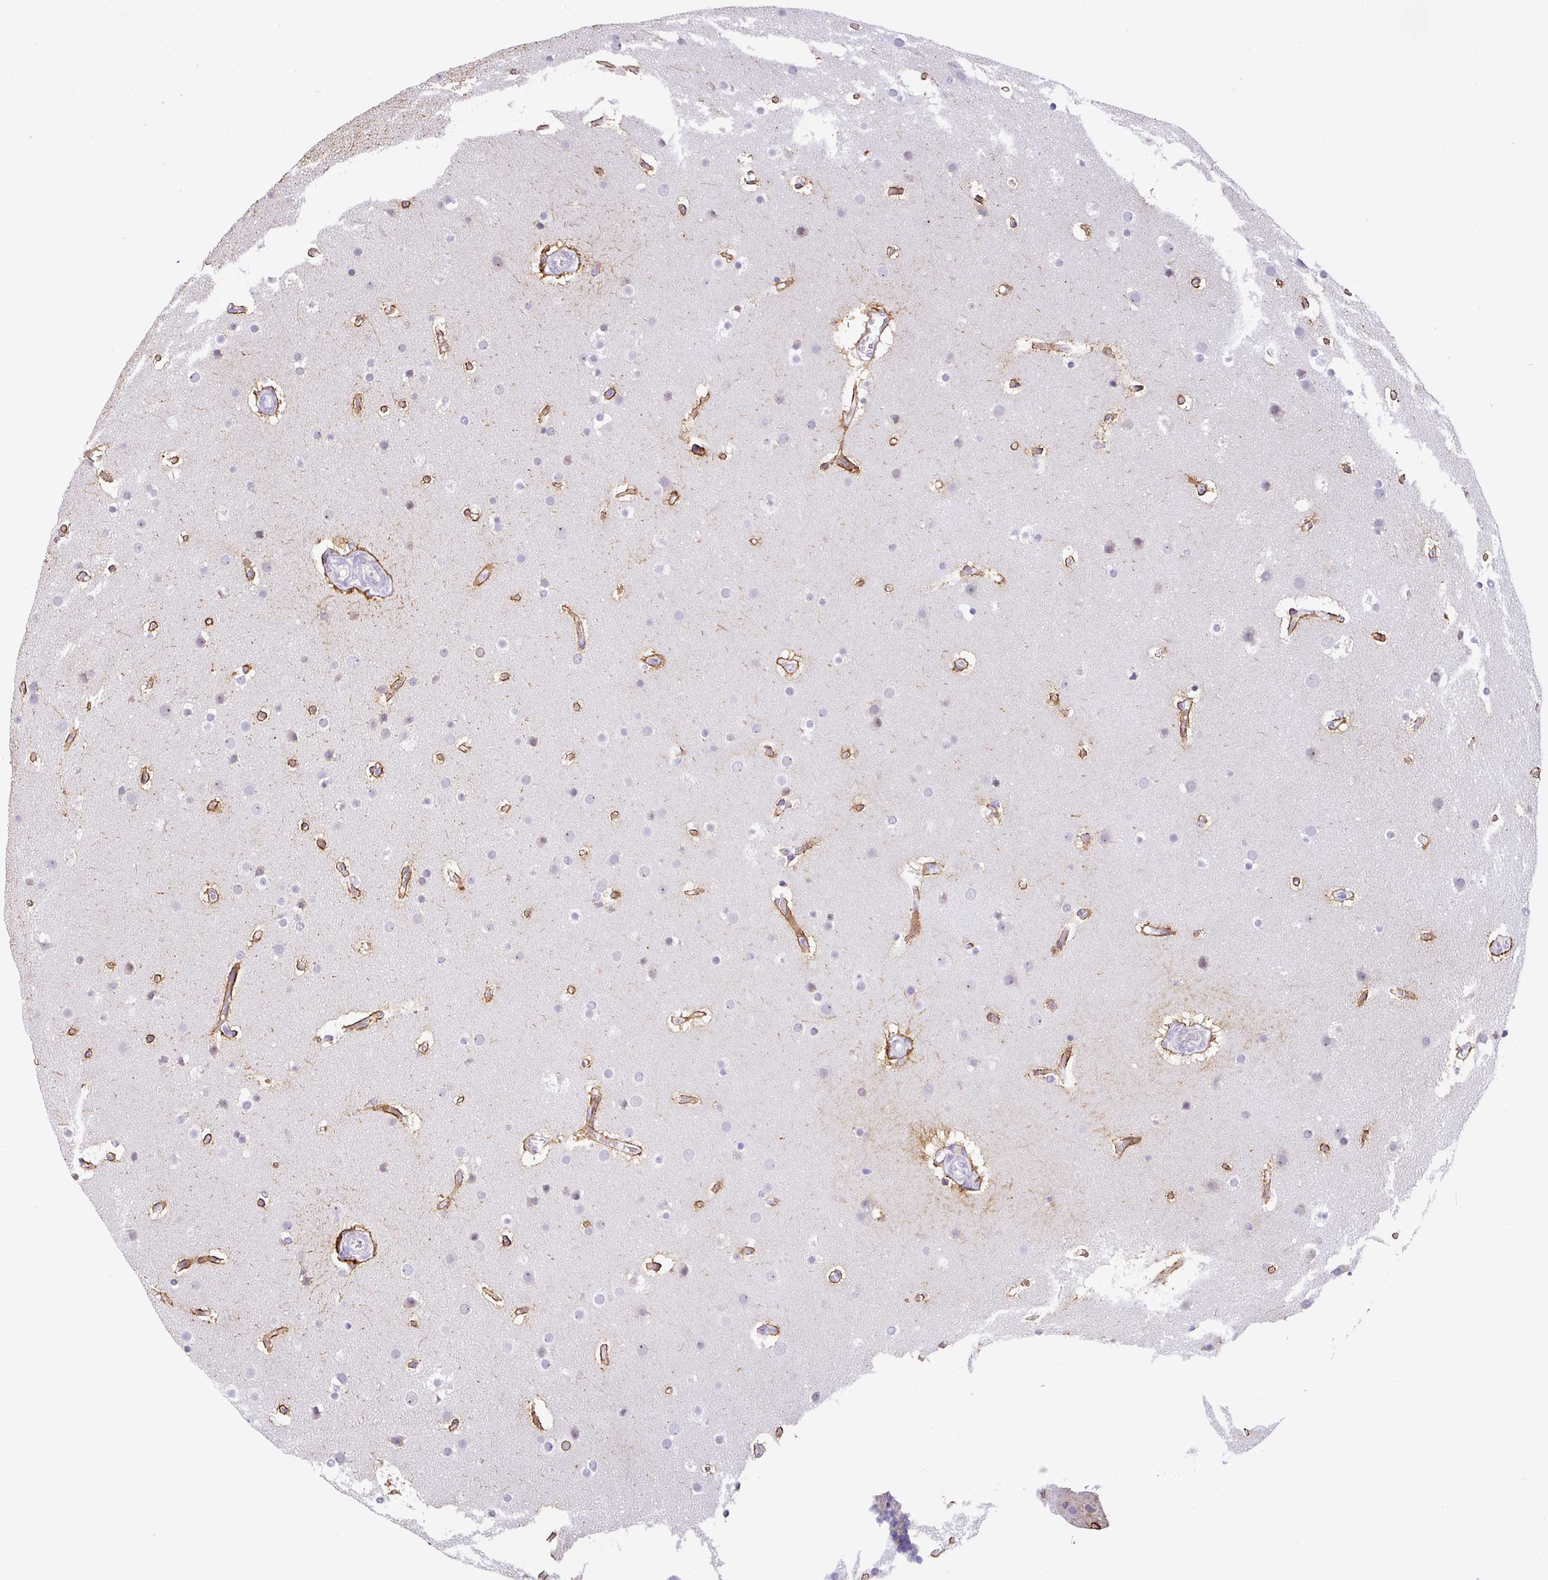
{"staining": {"intensity": "negative", "quantity": "none", "location": "none"}, "tissue": "glioma", "cell_type": "Tumor cells", "image_type": "cancer", "snomed": [{"axis": "morphology", "description": "Glioma, malignant, High grade"}, {"axis": "topography", "description": "Cerebral cortex"}], "caption": "Human high-grade glioma (malignant) stained for a protein using immunohistochemistry reveals no staining in tumor cells.", "gene": "PARP2", "patient": {"sex": "female", "age": 36}}